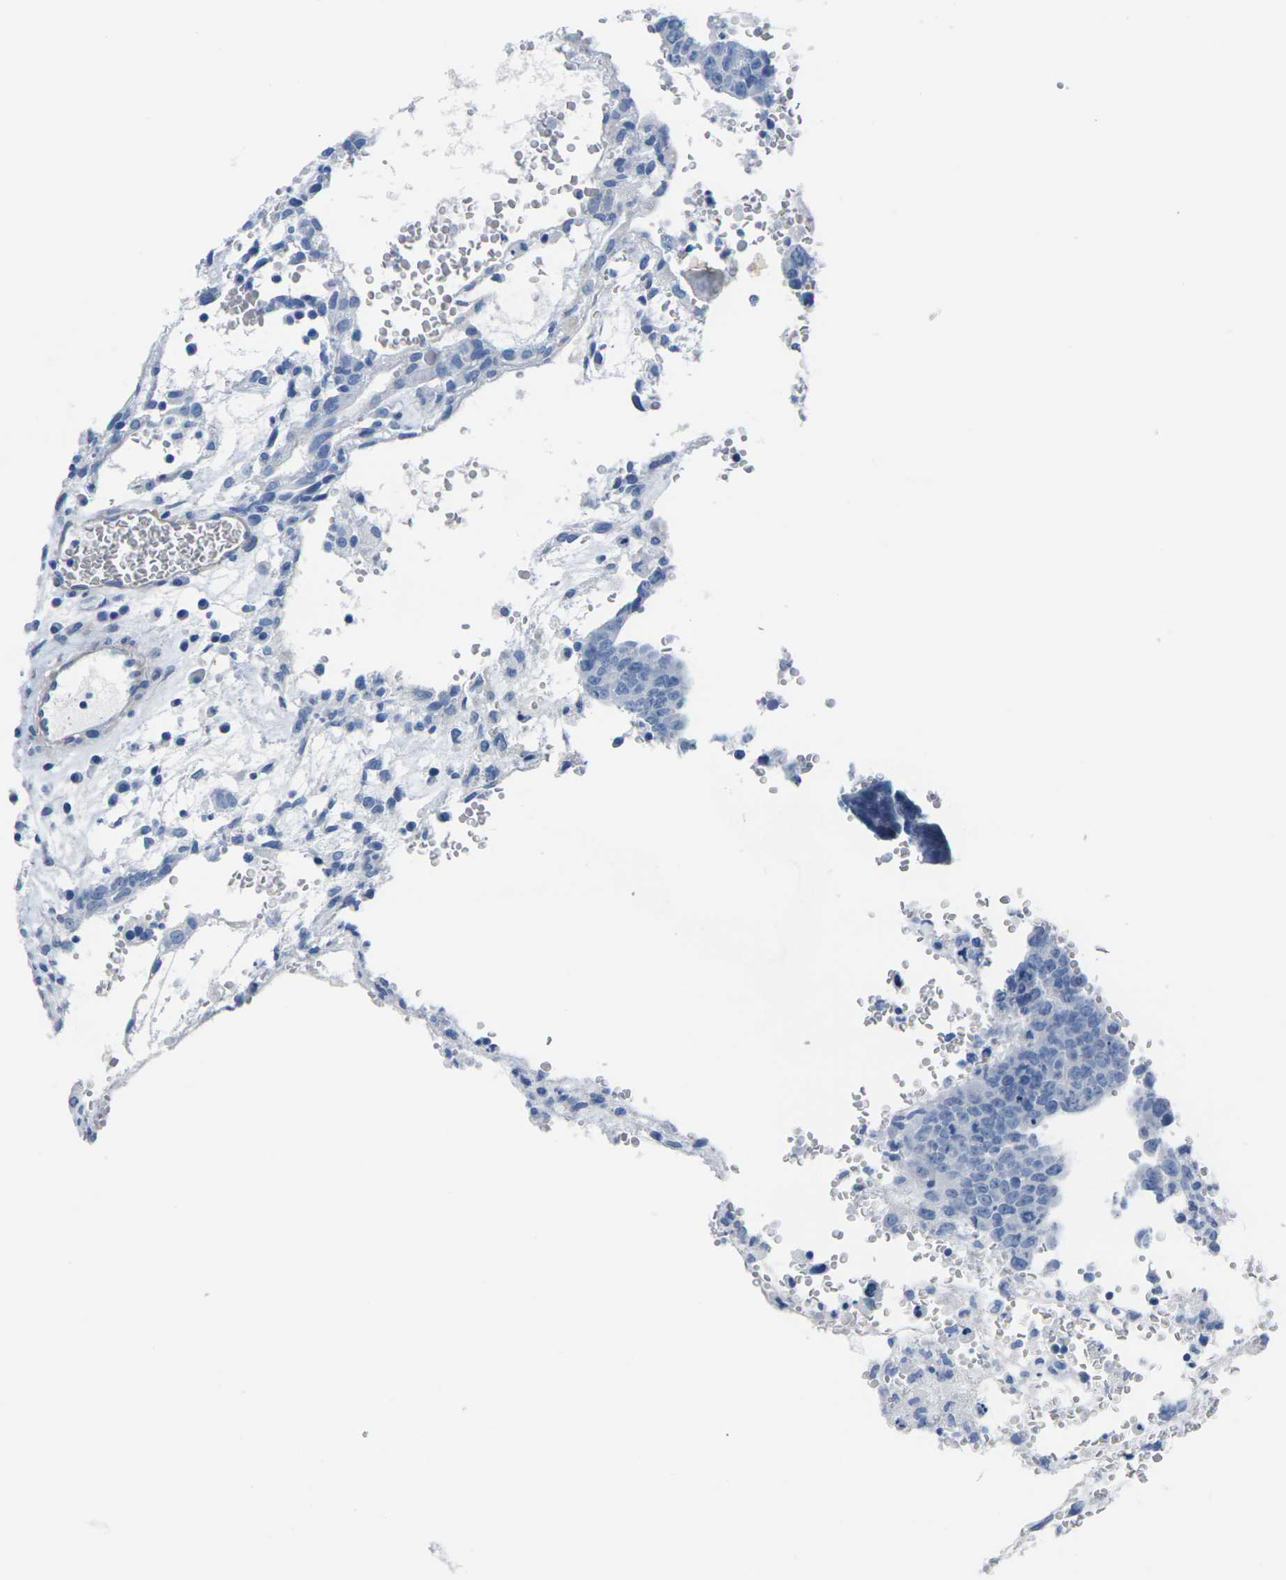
{"staining": {"intensity": "negative", "quantity": "none", "location": "none"}, "tissue": "testis cancer", "cell_type": "Tumor cells", "image_type": "cancer", "snomed": [{"axis": "morphology", "description": "Seminoma, NOS"}, {"axis": "morphology", "description": "Carcinoma, Embryonal, NOS"}, {"axis": "topography", "description": "Testis"}], "caption": "Immunohistochemical staining of embryonal carcinoma (testis) reveals no significant positivity in tumor cells.", "gene": "CNN1", "patient": {"sex": "male", "age": 52}}